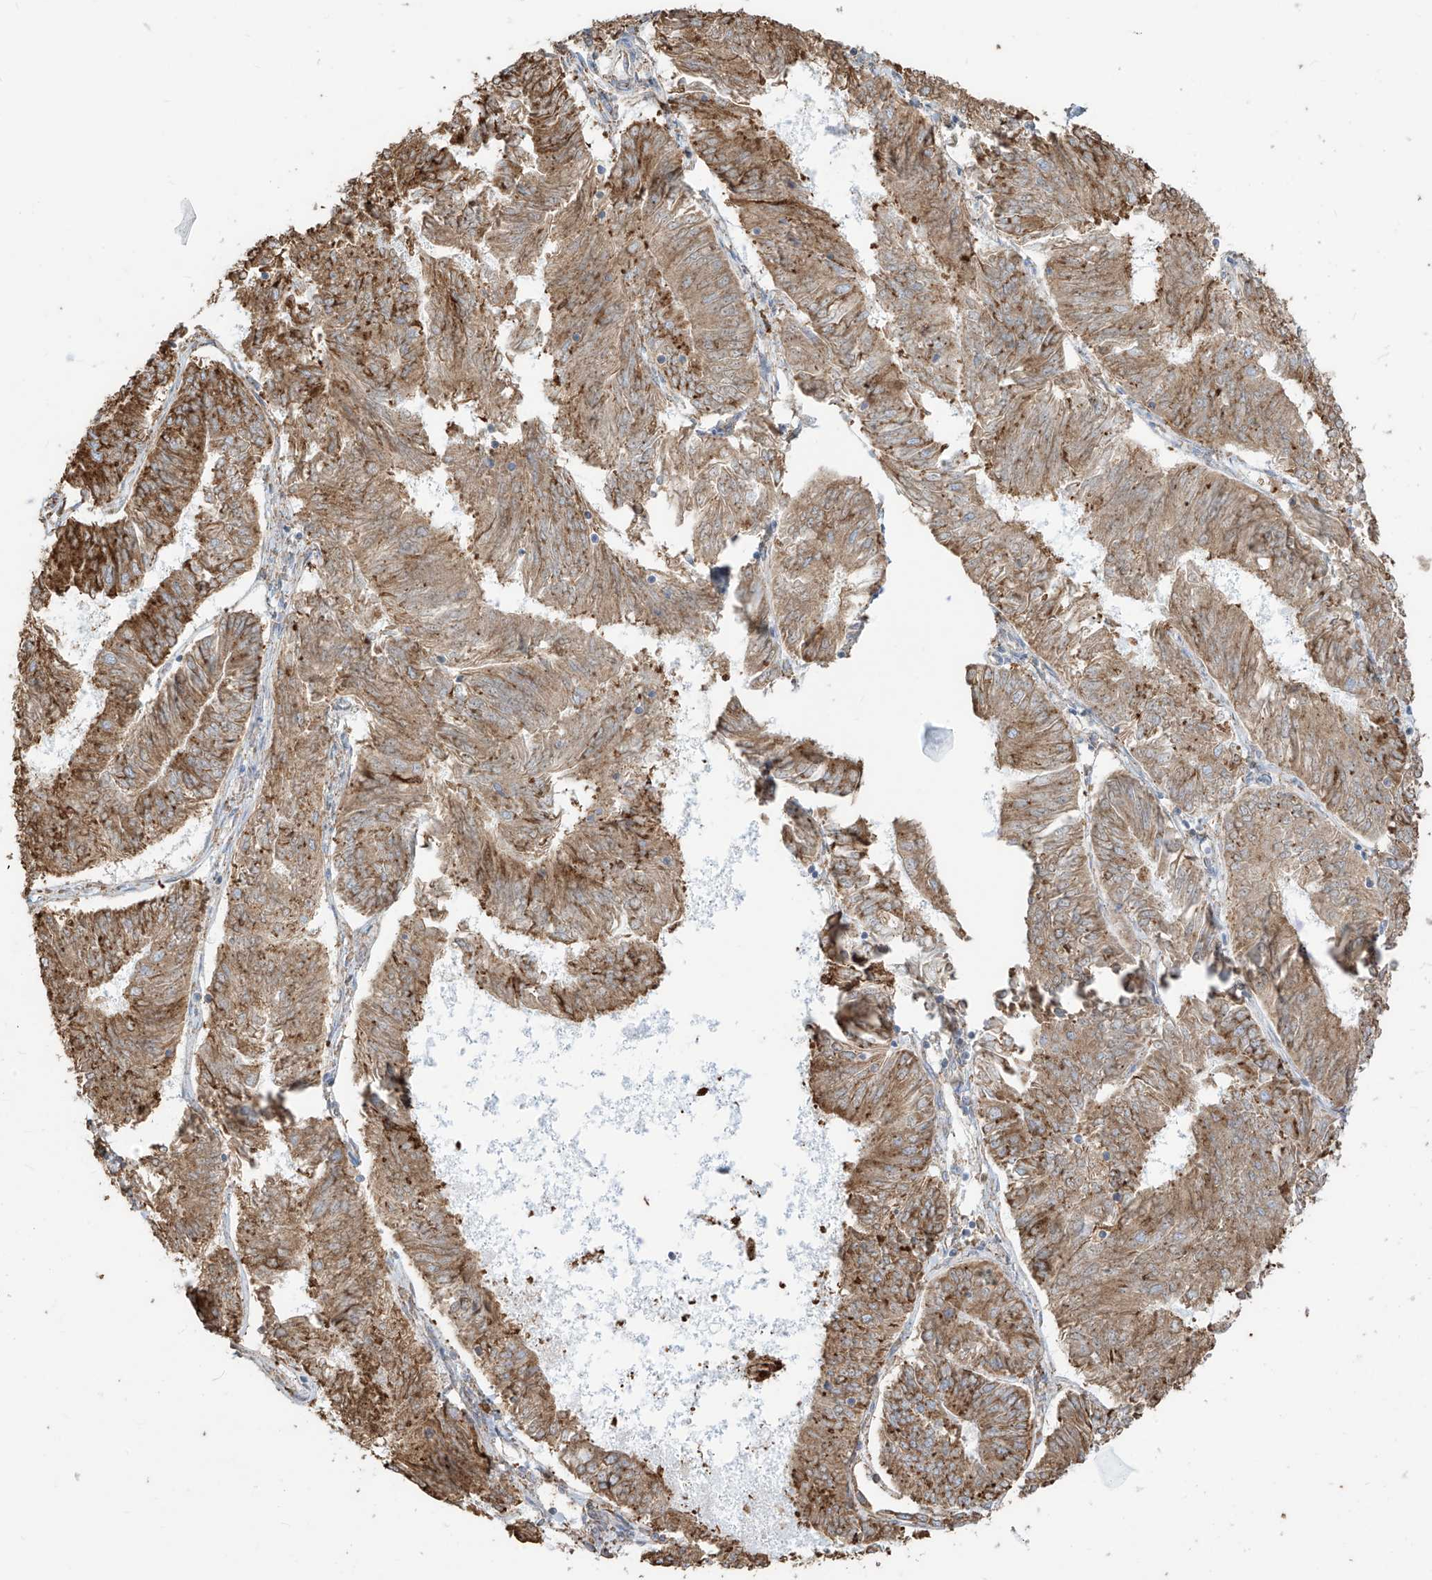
{"staining": {"intensity": "moderate", "quantity": ">75%", "location": "cytoplasmic/membranous"}, "tissue": "endometrial cancer", "cell_type": "Tumor cells", "image_type": "cancer", "snomed": [{"axis": "morphology", "description": "Adenocarcinoma, NOS"}, {"axis": "topography", "description": "Endometrium"}], "caption": "Endometrial adenocarcinoma stained with DAB (3,3'-diaminobenzidine) IHC reveals medium levels of moderate cytoplasmic/membranous expression in approximately >75% of tumor cells. The protein is shown in brown color, while the nuclei are stained blue.", "gene": "PDIA6", "patient": {"sex": "female", "age": 58}}